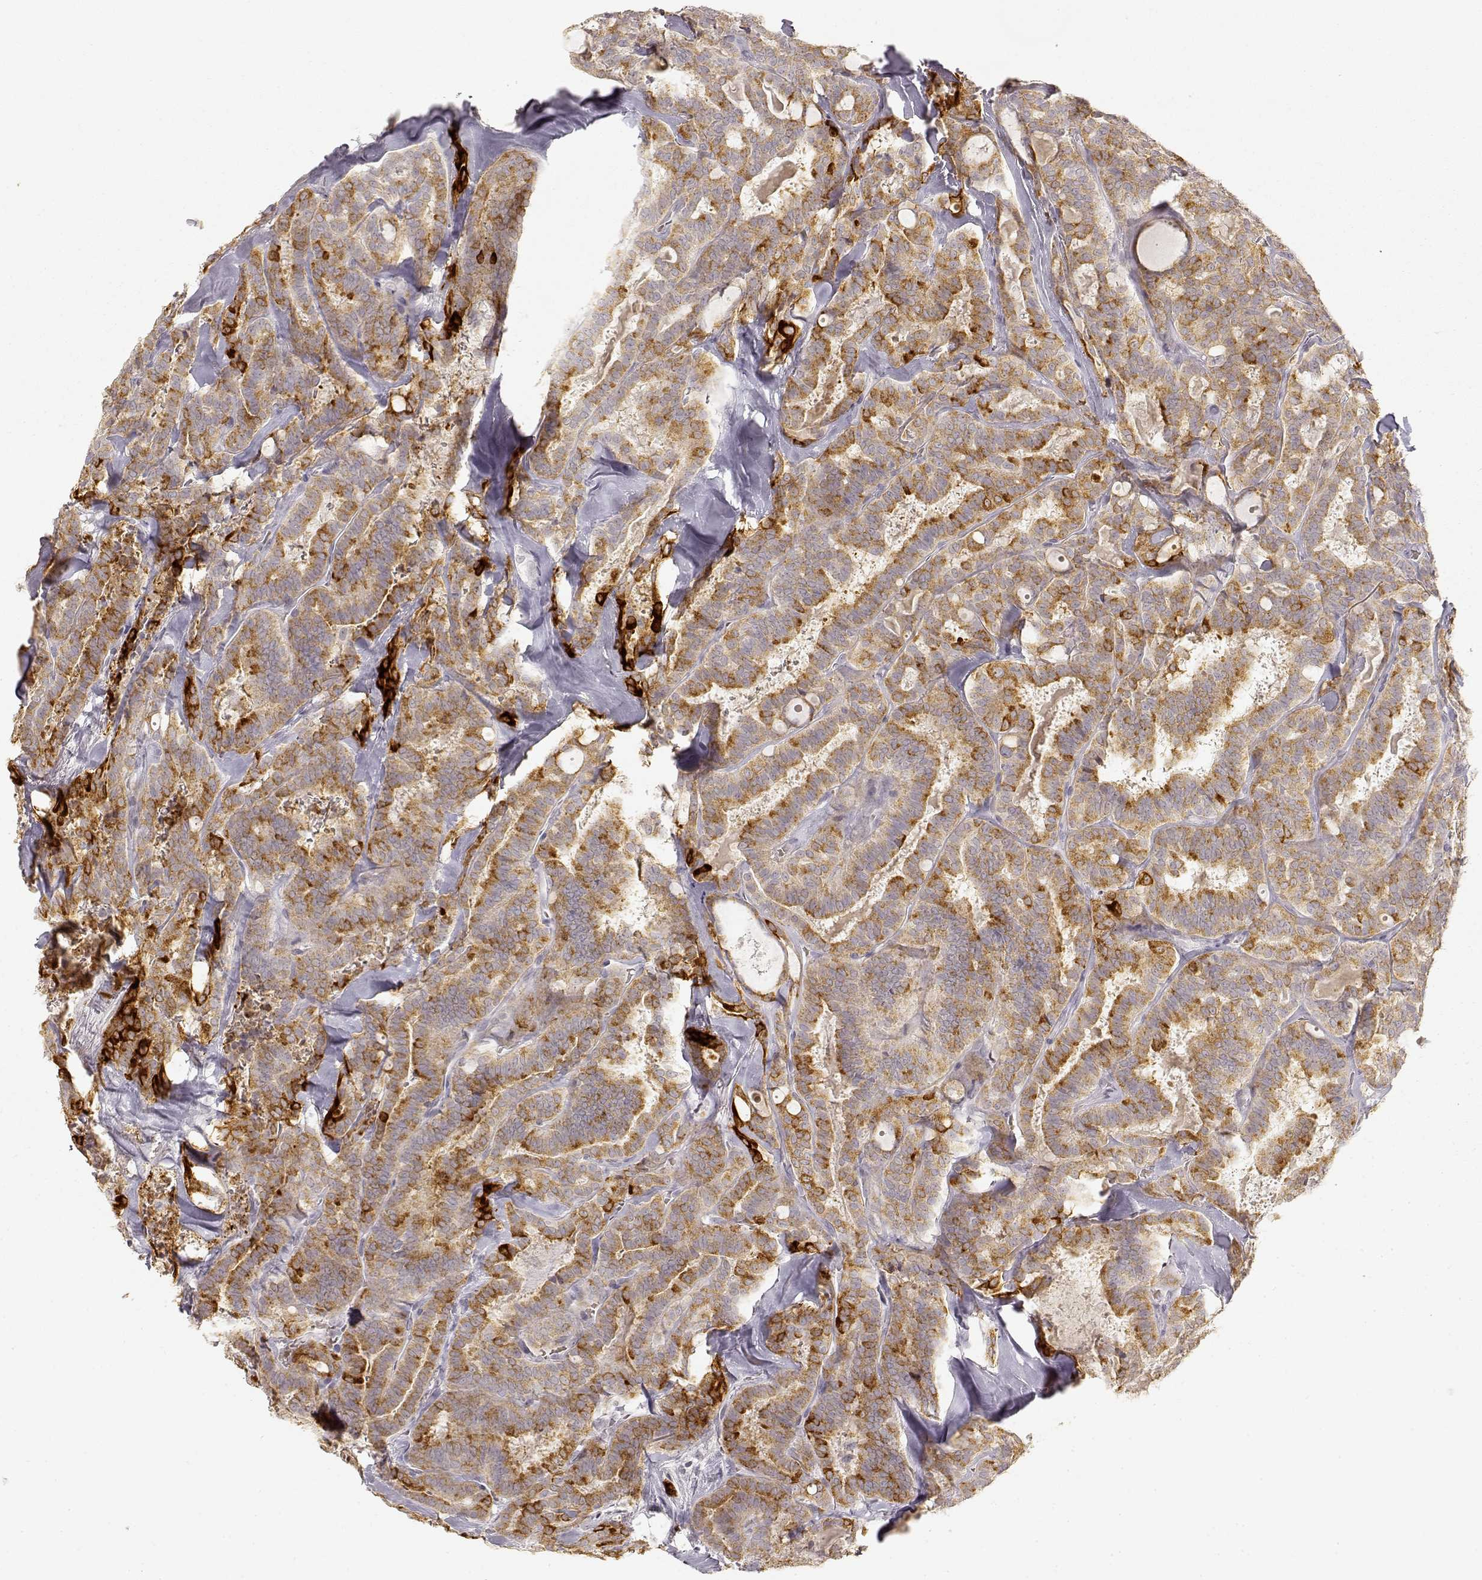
{"staining": {"intensity": "moderate", "quantity": ">75%", "location": "cytoplasmic/membranous"}, "tissue": "thyroid cancer", "cell_type": "Tumor cells", "image_type": "cancer", "snomed": [{"axis": "morphology", "description": "Papillary adenocarcinoma, NOS"}, {"axis": "topography", "description": "Thyroid gland"}], "caption": "Immunohistochemical staining of human thyroid cancer (papillary adenocarcinoma) demonstrates moderate cytoplasmic/membranous protein staining in approximately >75% of tumor cells.", "gene": "LAMC2", "patient": {"sex": "female", "age": 39}}